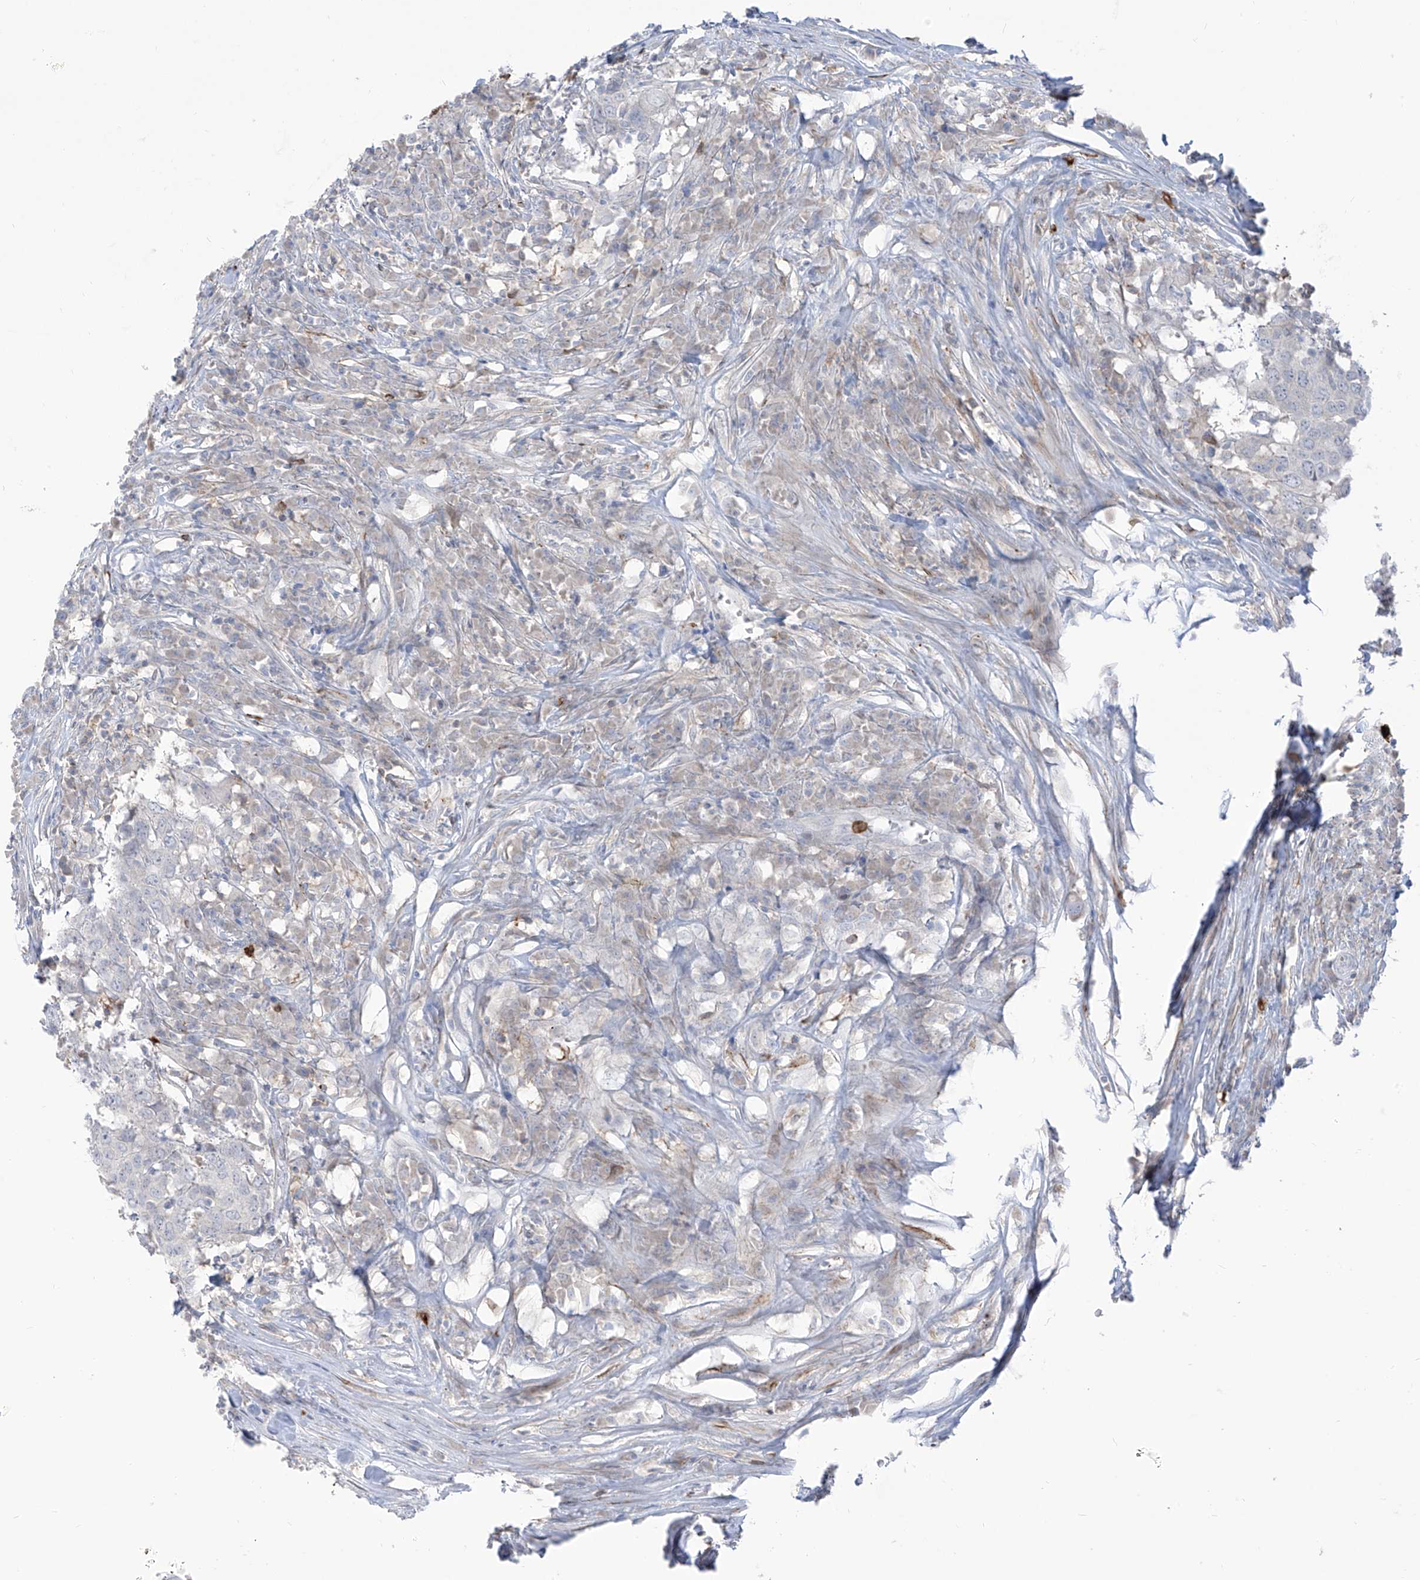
{"staining": {"intensity": "negative", "quantity": "none", "location": "none"}, "tissue": "head and neck cancer", "cell_type": "Tumor cells", "image_type": "cancer", "snomed": [{"axis": "morphology", "description": "Squamous cell carcinoma, NOS"}, {"axis": "topography", "description": "Head-Neck"}], "caption": "Tumor cells are negative for brown protein staining in head and neck squamous cell carcinoma. (Immunohistochemistry (ihc), brightfield microscopy, high magnification).", "gene": "NOTO", "patient": {"sex": "male", "age": 66}}